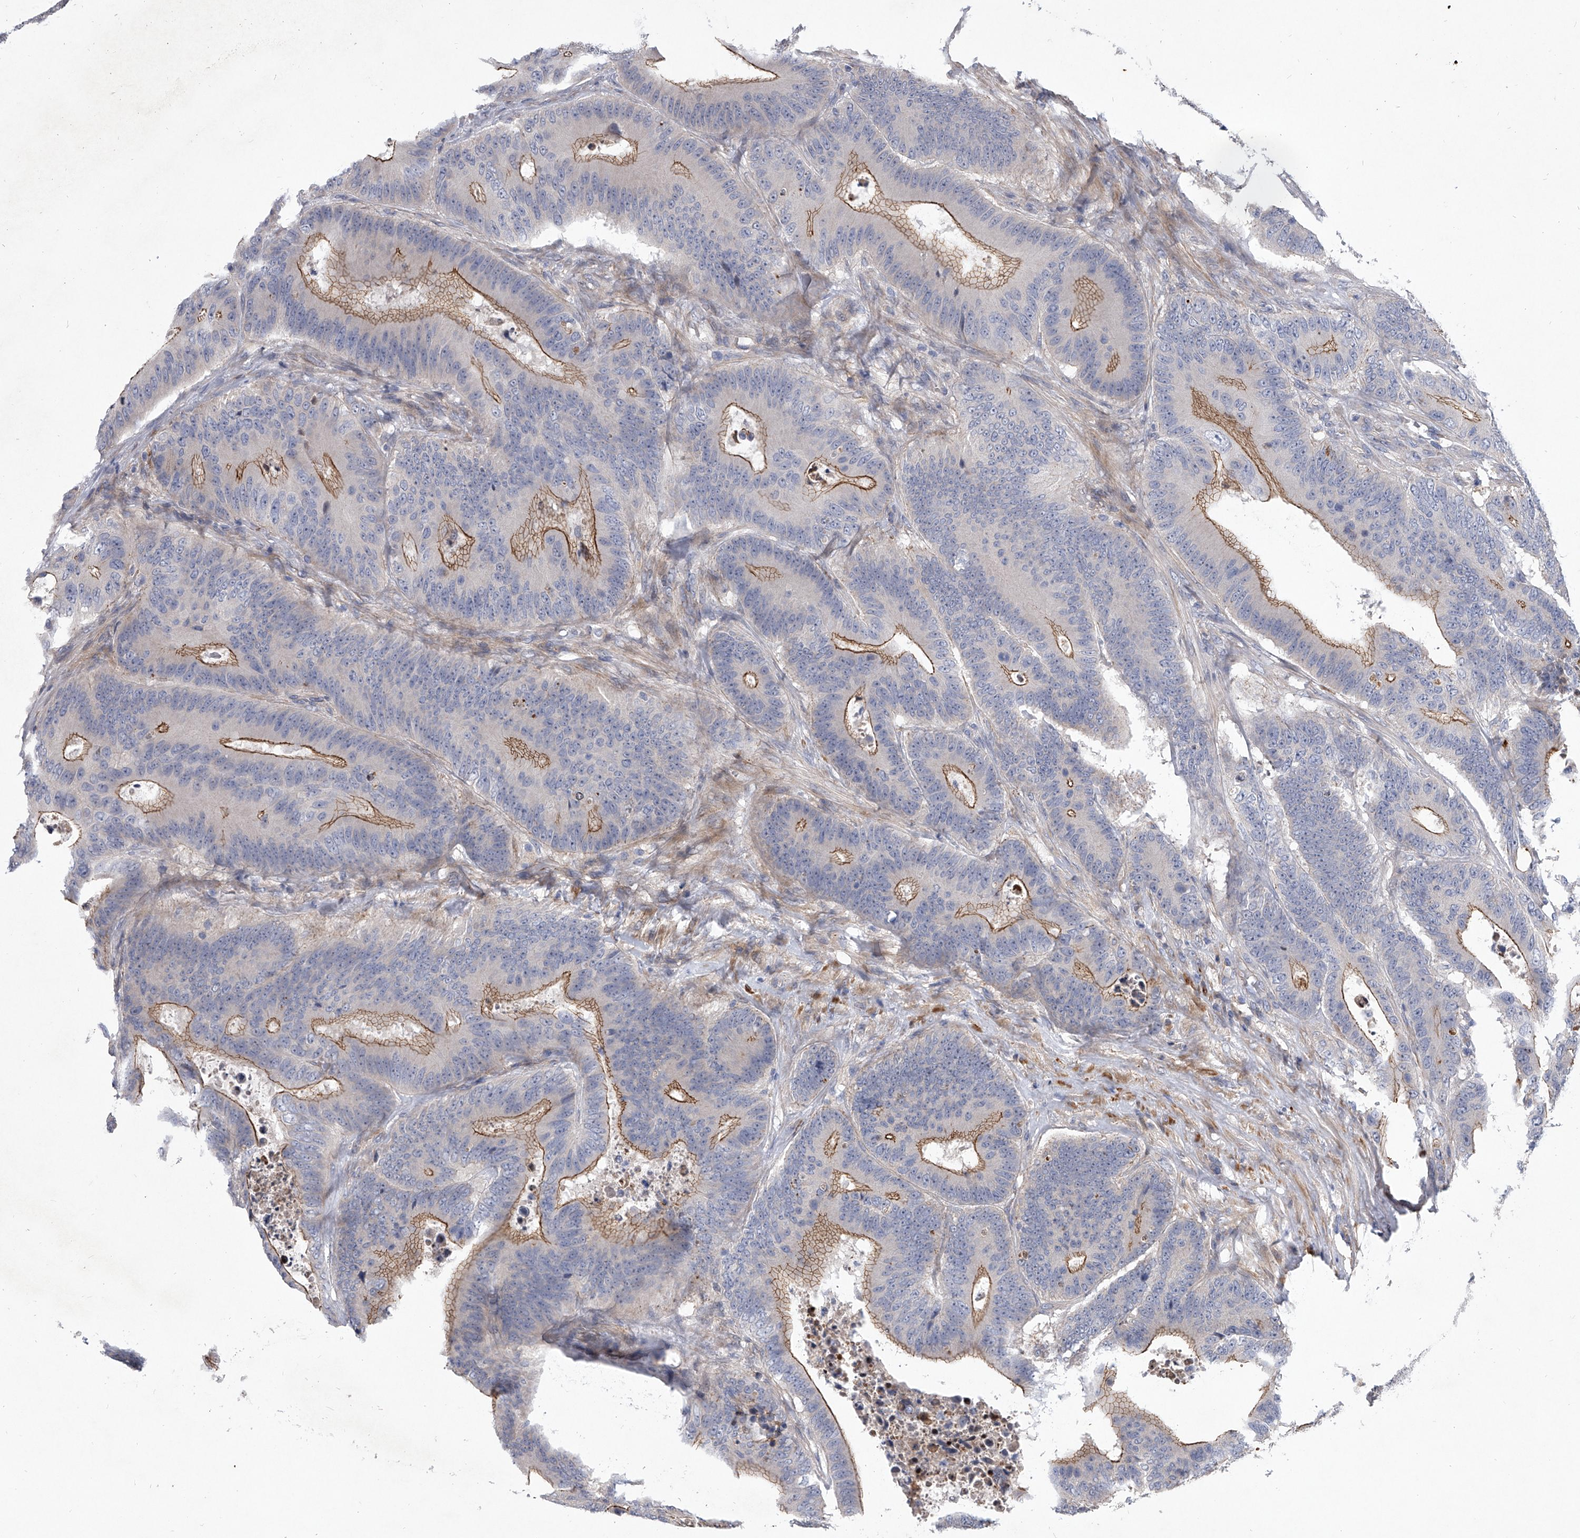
{"staining": {"intensity": "moderate", "quantity": "<25%", "location": "cytoplasmic/membranous"}, "tissue": "colorectal cancer", "cell_type": "Tumor cells", "image_type": "cancer", "snomed": [{"axis": "morphology", "description": "Adenocarcinoma, NOS"}, {"axis": "topography", "description": "Colon"}], "caption": "Moderate cytoplasmic/membranous protein expression is appreciated in about <25% of tumor cells in colorectal adenocarcinoma.", "gene": "MINDY4", "patient": {"sex": "male", "age": 83}}